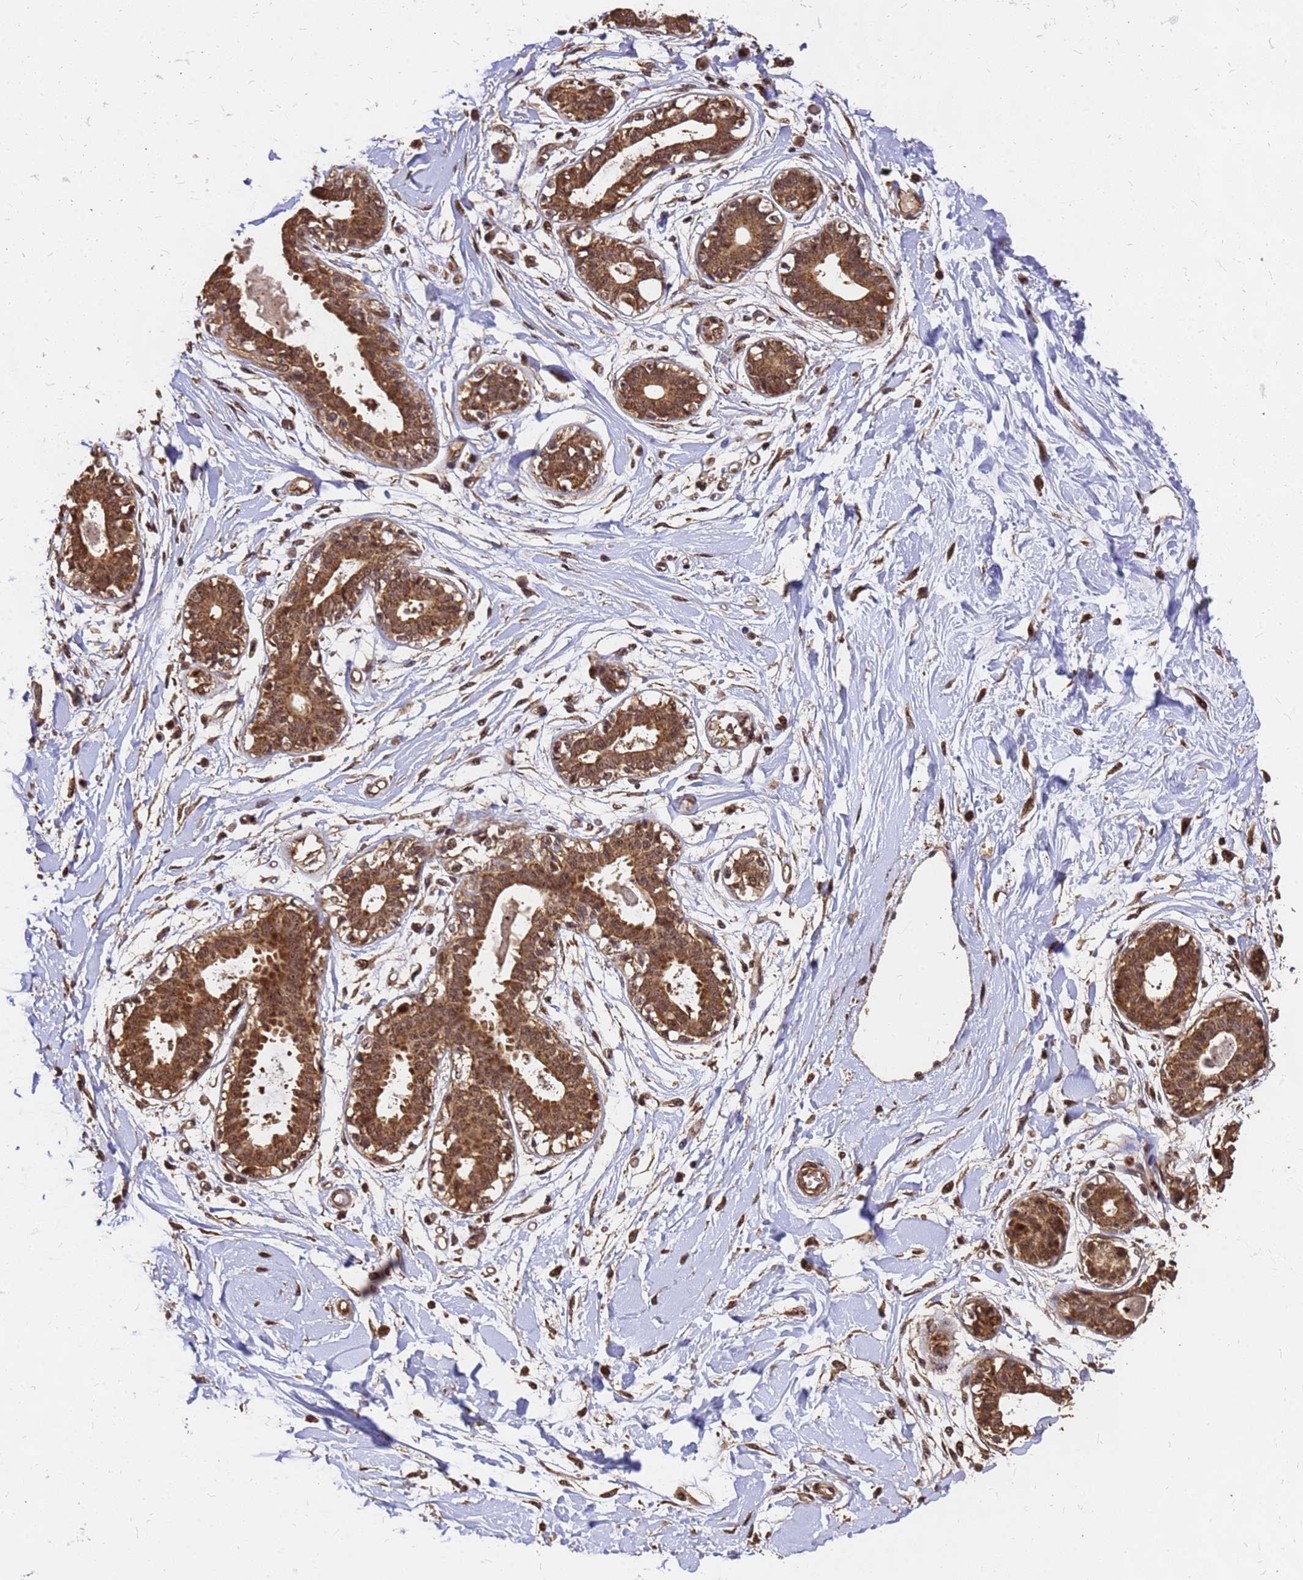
{"staining": {"intensity": "moderate", "quantity": "25%-75%", "location": "cytoplasmic/membranous,nuclear"}, "tissue": "breast", "cell_type": "Adipocytes", "image_type": "normal", "snomed": [{"axis": "morphology", "description": "Normal tissue, NOS"}, {"axis": "topography", "description": "Breast"}], "caption": "Brown immunohistochemical staining in unremarkable human breast displays moderate cytoplasmic/membranous,nuclear positivity in approximately 25%-75% of adipocytes.", "gene": "GPATCH8", "patient": {"sex": "female", "age": 45}}